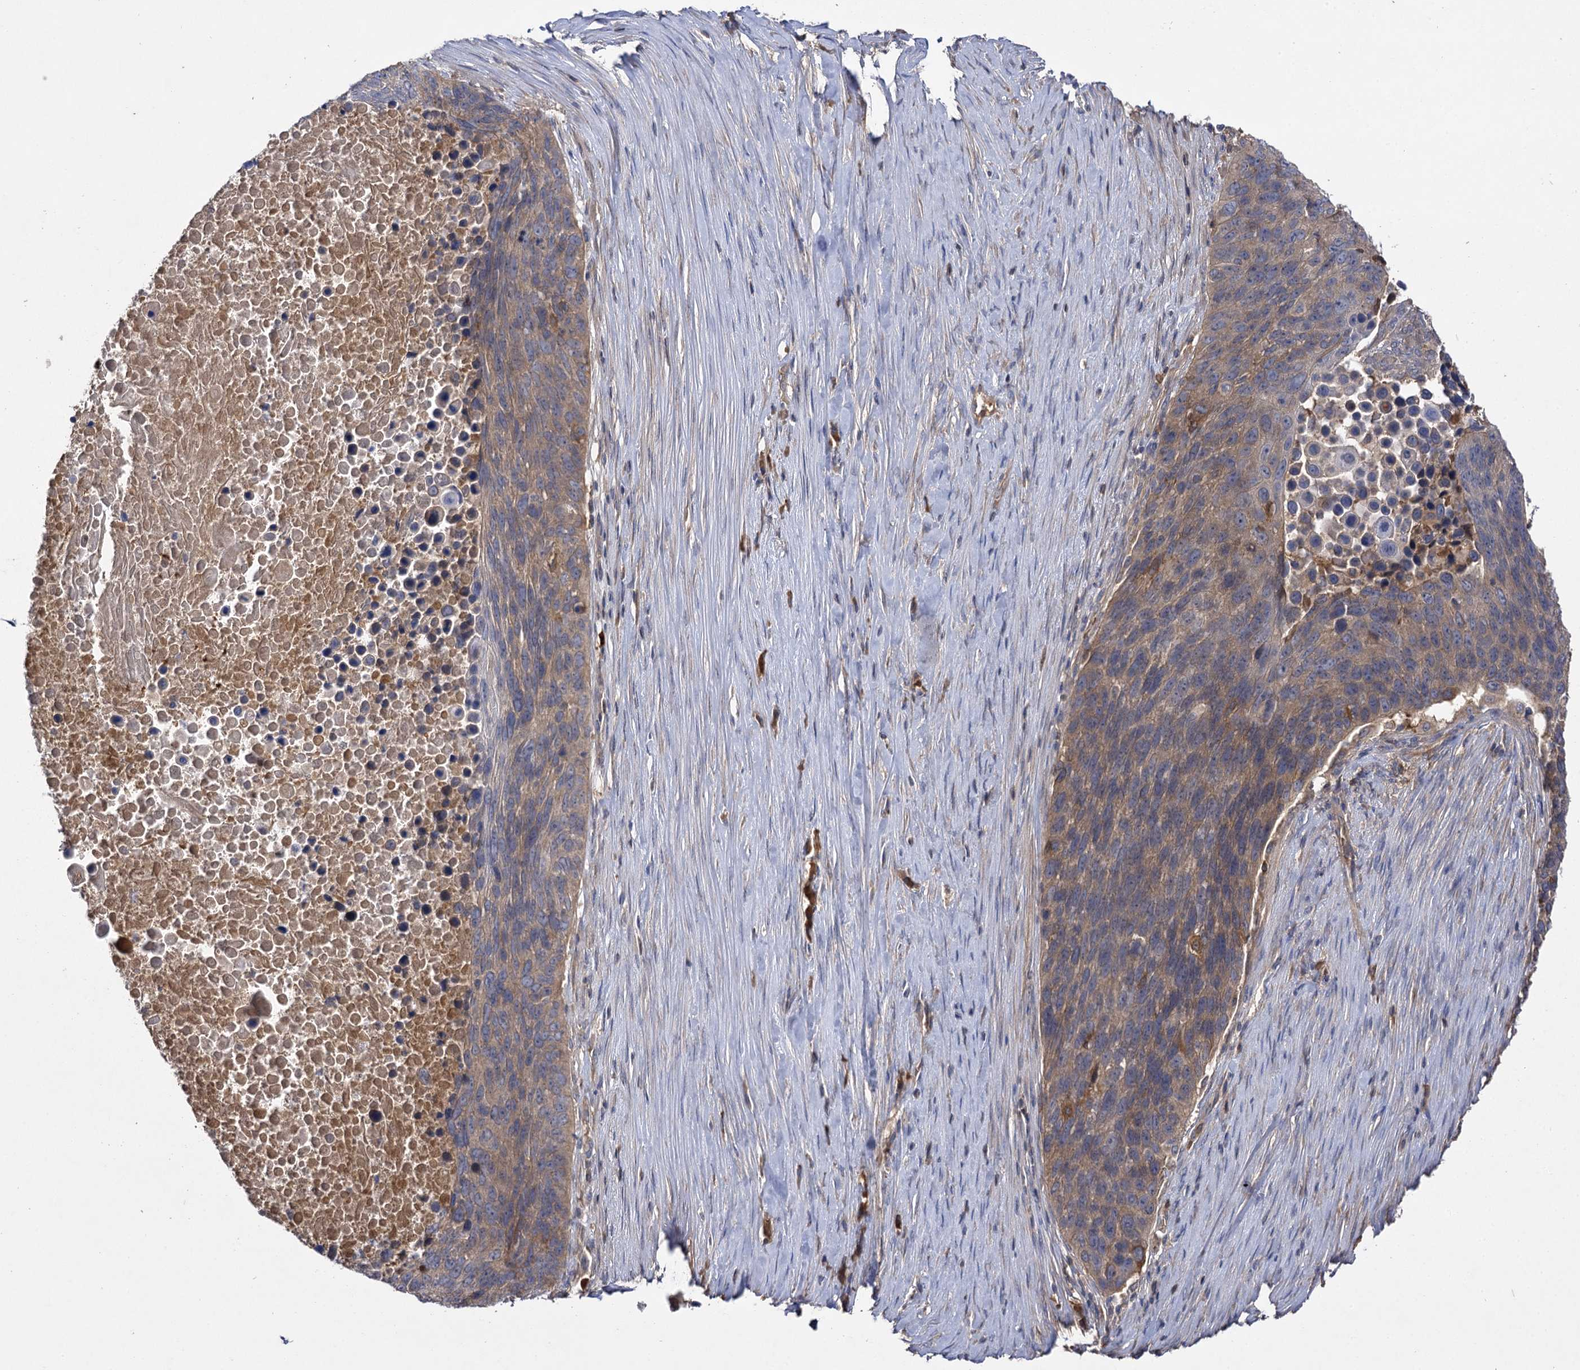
{"staining": {"intensity": "weak", "quantity": ">75%", "location": "cytoplasmic/membranous"}, "tissue": "lung cancer", "cell_type": "Tumor cells", "image_type": "cancer", "snomed": [{"axis": "morphology", "description": "Normal tissue, NOS"}, {"axis": "morphology", "description": "Squamous cell carcinoma, NOS"}, {"axis": "topography", "description": "Lymph node"}, {"axis": "topography", "description": "Lung"}], "caption": "An image of human lung cancer (squamous cell carcinoma) stained for a protein exhibits weak cytoplasmic/membranous brown staining in tumor cells. (DAB IHC with brightfield microscopy, high magnification).", "gene": "USP50", "patient": {"sex": "male", "age": 66}}